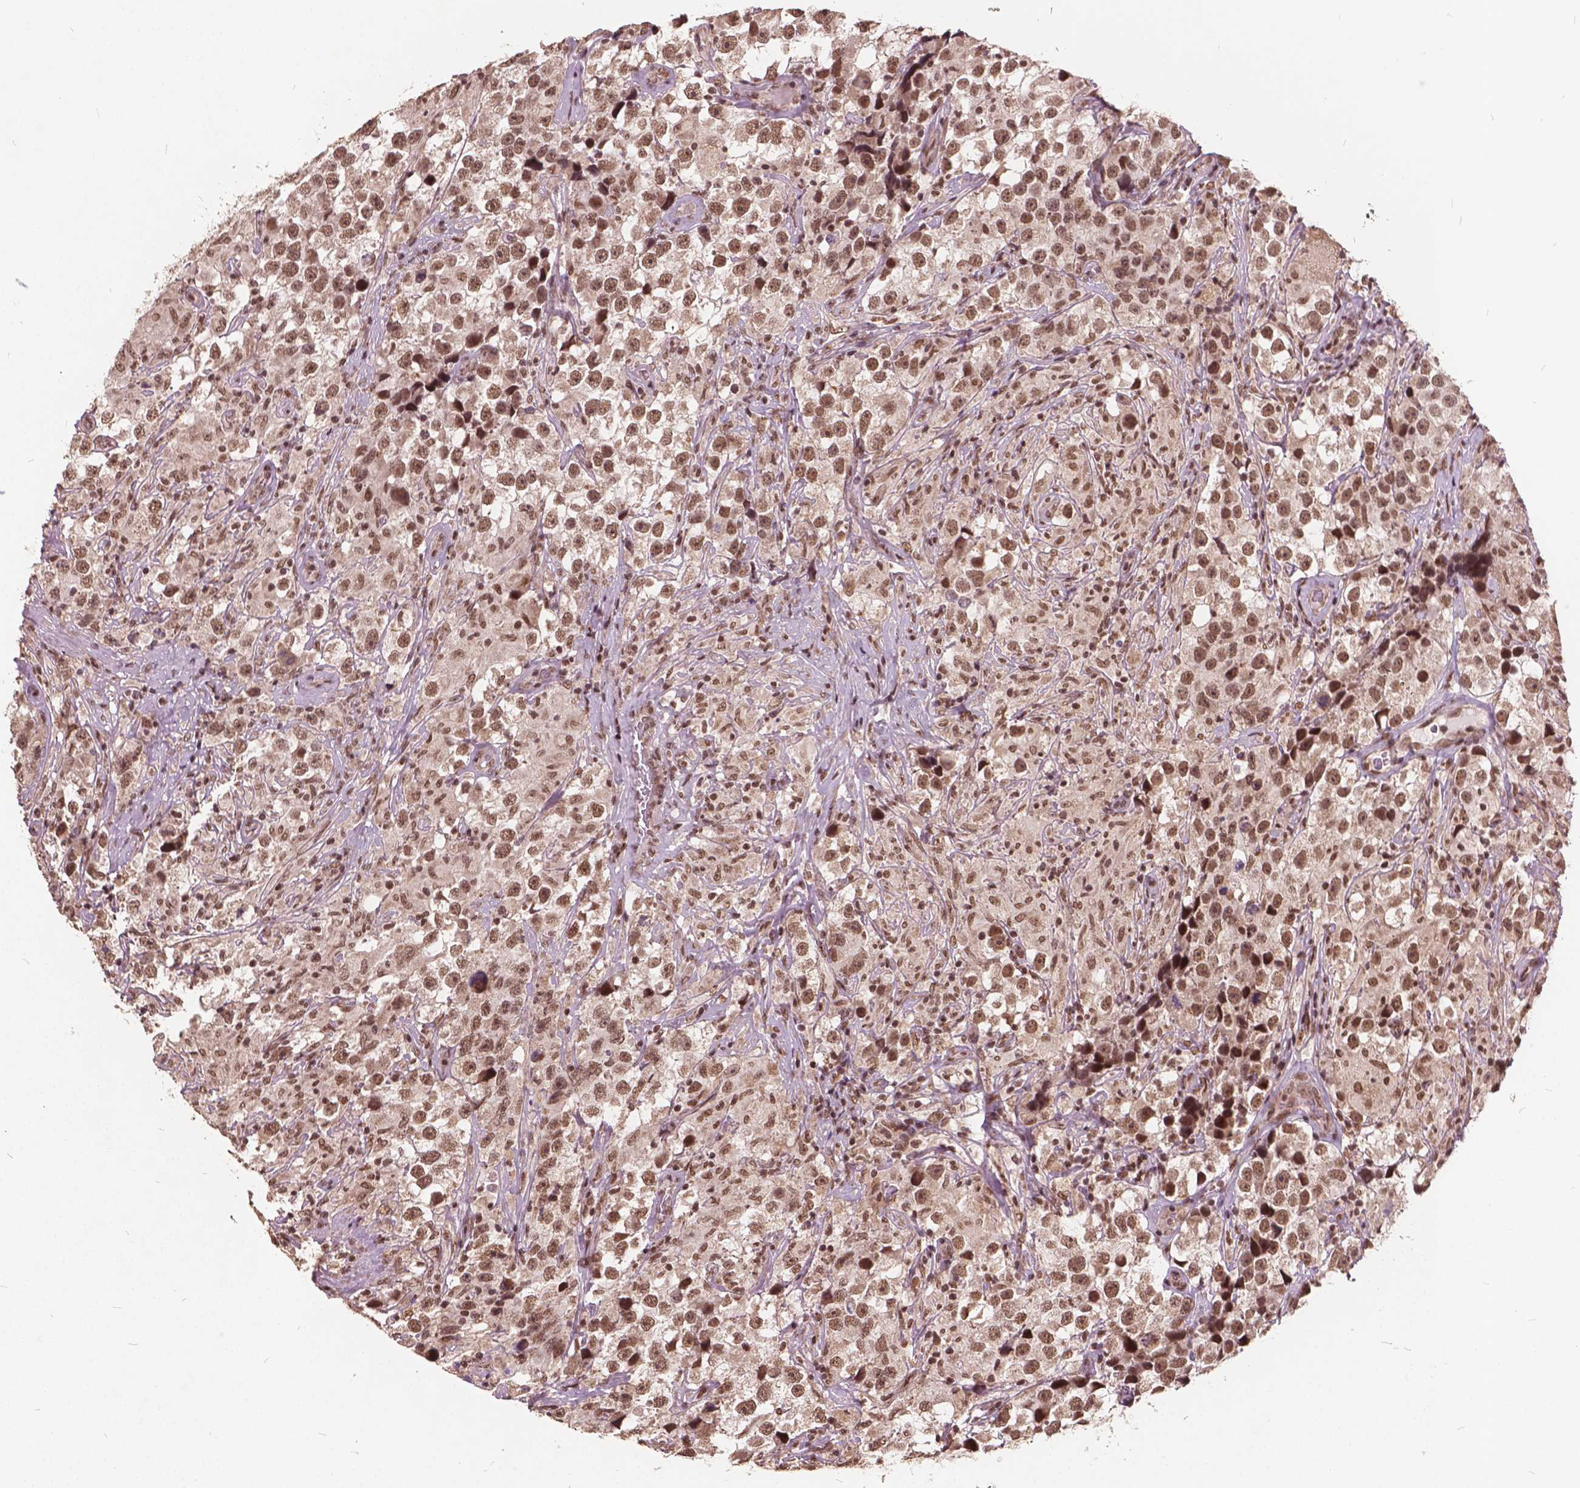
{"staining": {"intensity": "moderate", "quantity": ">75%", "location": "nuclear"}, "tissue": "testis cancer", "cell_type": "Tumor cells", "image_type": "cancer", "snomed": [{"axis": "morphology", "description": "Seminoma, NOS"}, {"axis": "topography", "description": "Testis"}], "caption": "Brown immunohistochemical staining in seminoma (testis) exhibits moderate nuclear positivity in about >75% of tumor cells.", "gene": "GPS2", "patient": {"sex": "male", "age": 46}}